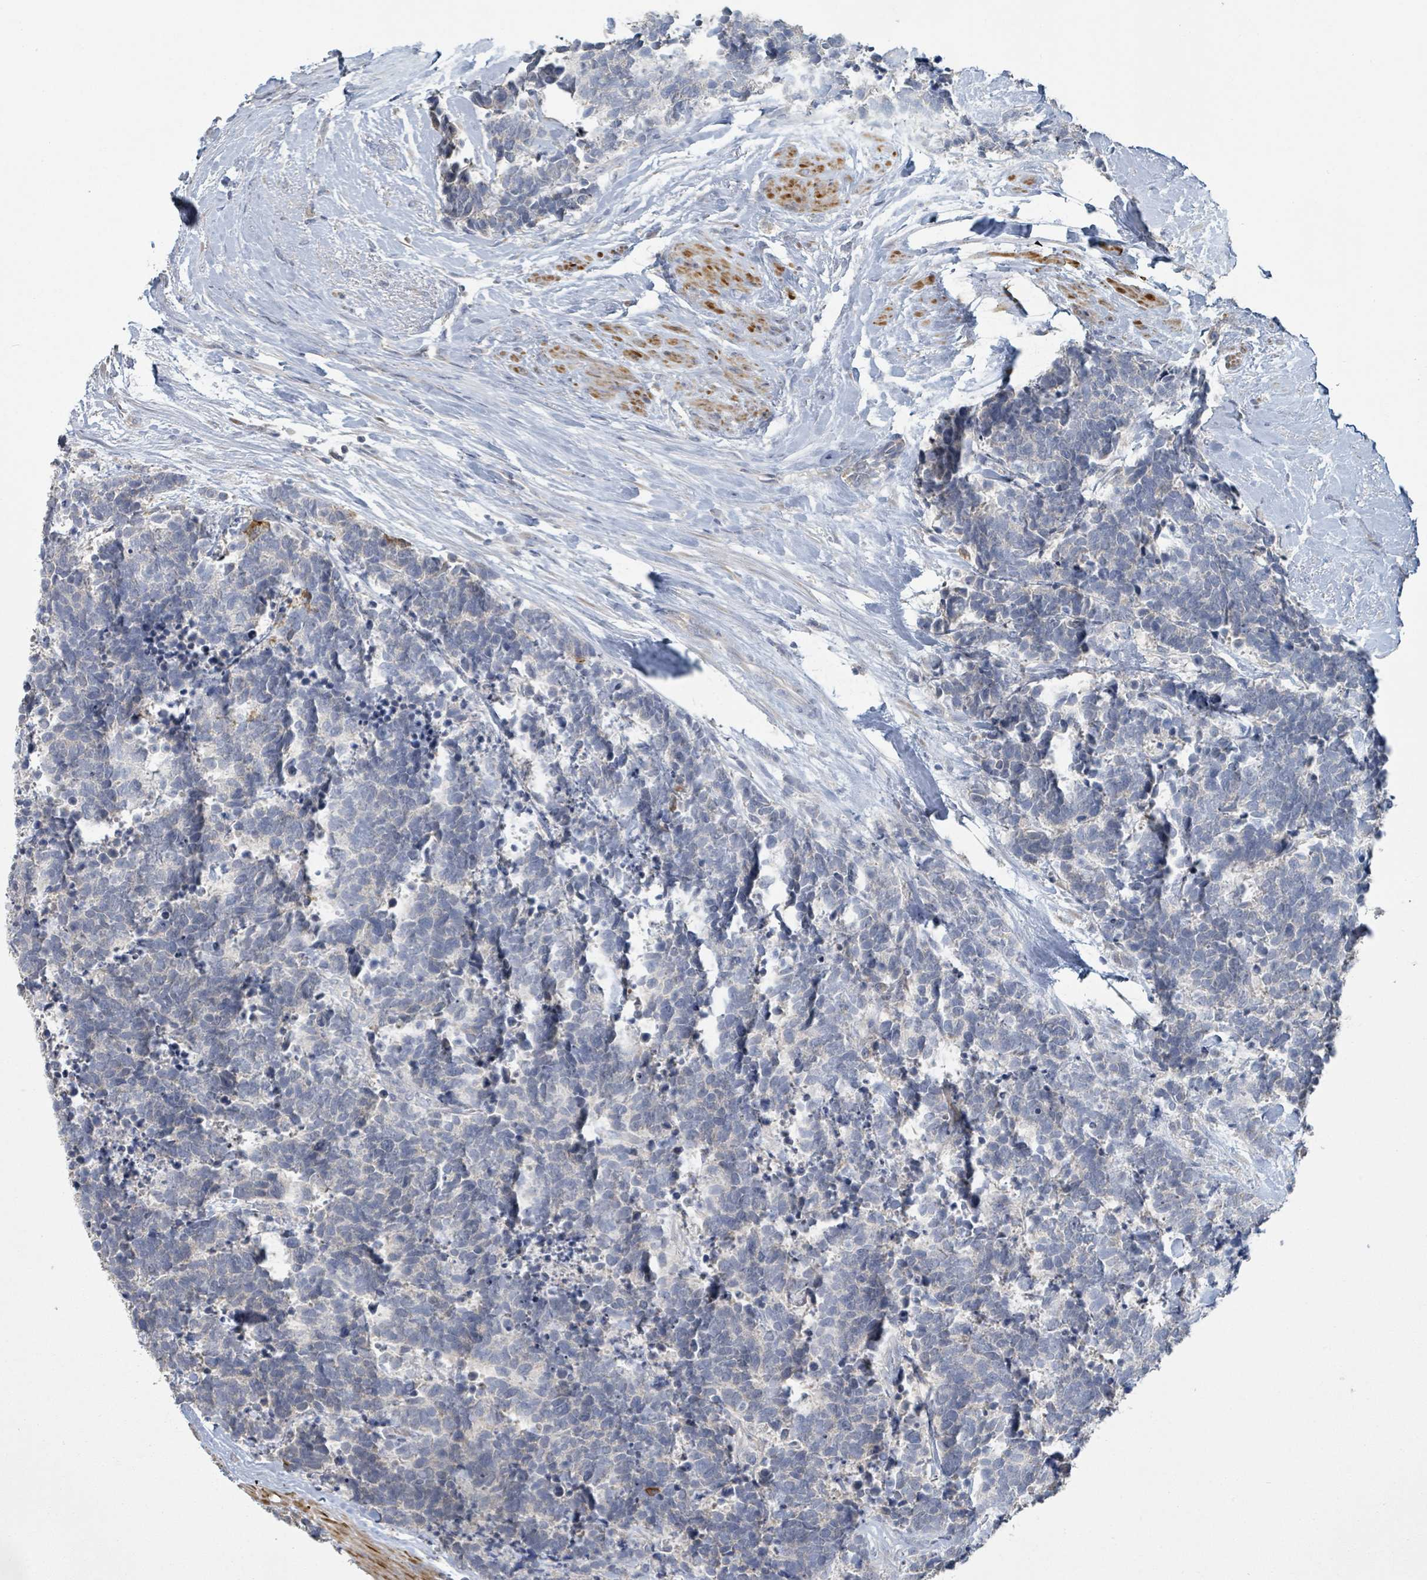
{"staining": {"intensity": "negative", "quantity": "none", "location": "none"}, "tissue": "carcinoid", "cell_type": "Tumor cells", "image_type": "cancer", "snomed": [{"axis": "morphology", "description": "Carcinoma, NOS"}, {"axis": "morphology", "description": "Carcinoid, malignant, NOS"}, {"axis": "topography", "description": "Prostate"}], "caption": "Protein analysis of carcinoid demonstrates no significant positivity in tumor cells.", "gene": "KCNS2", "patient": {"sex": "male", "age": 57}}